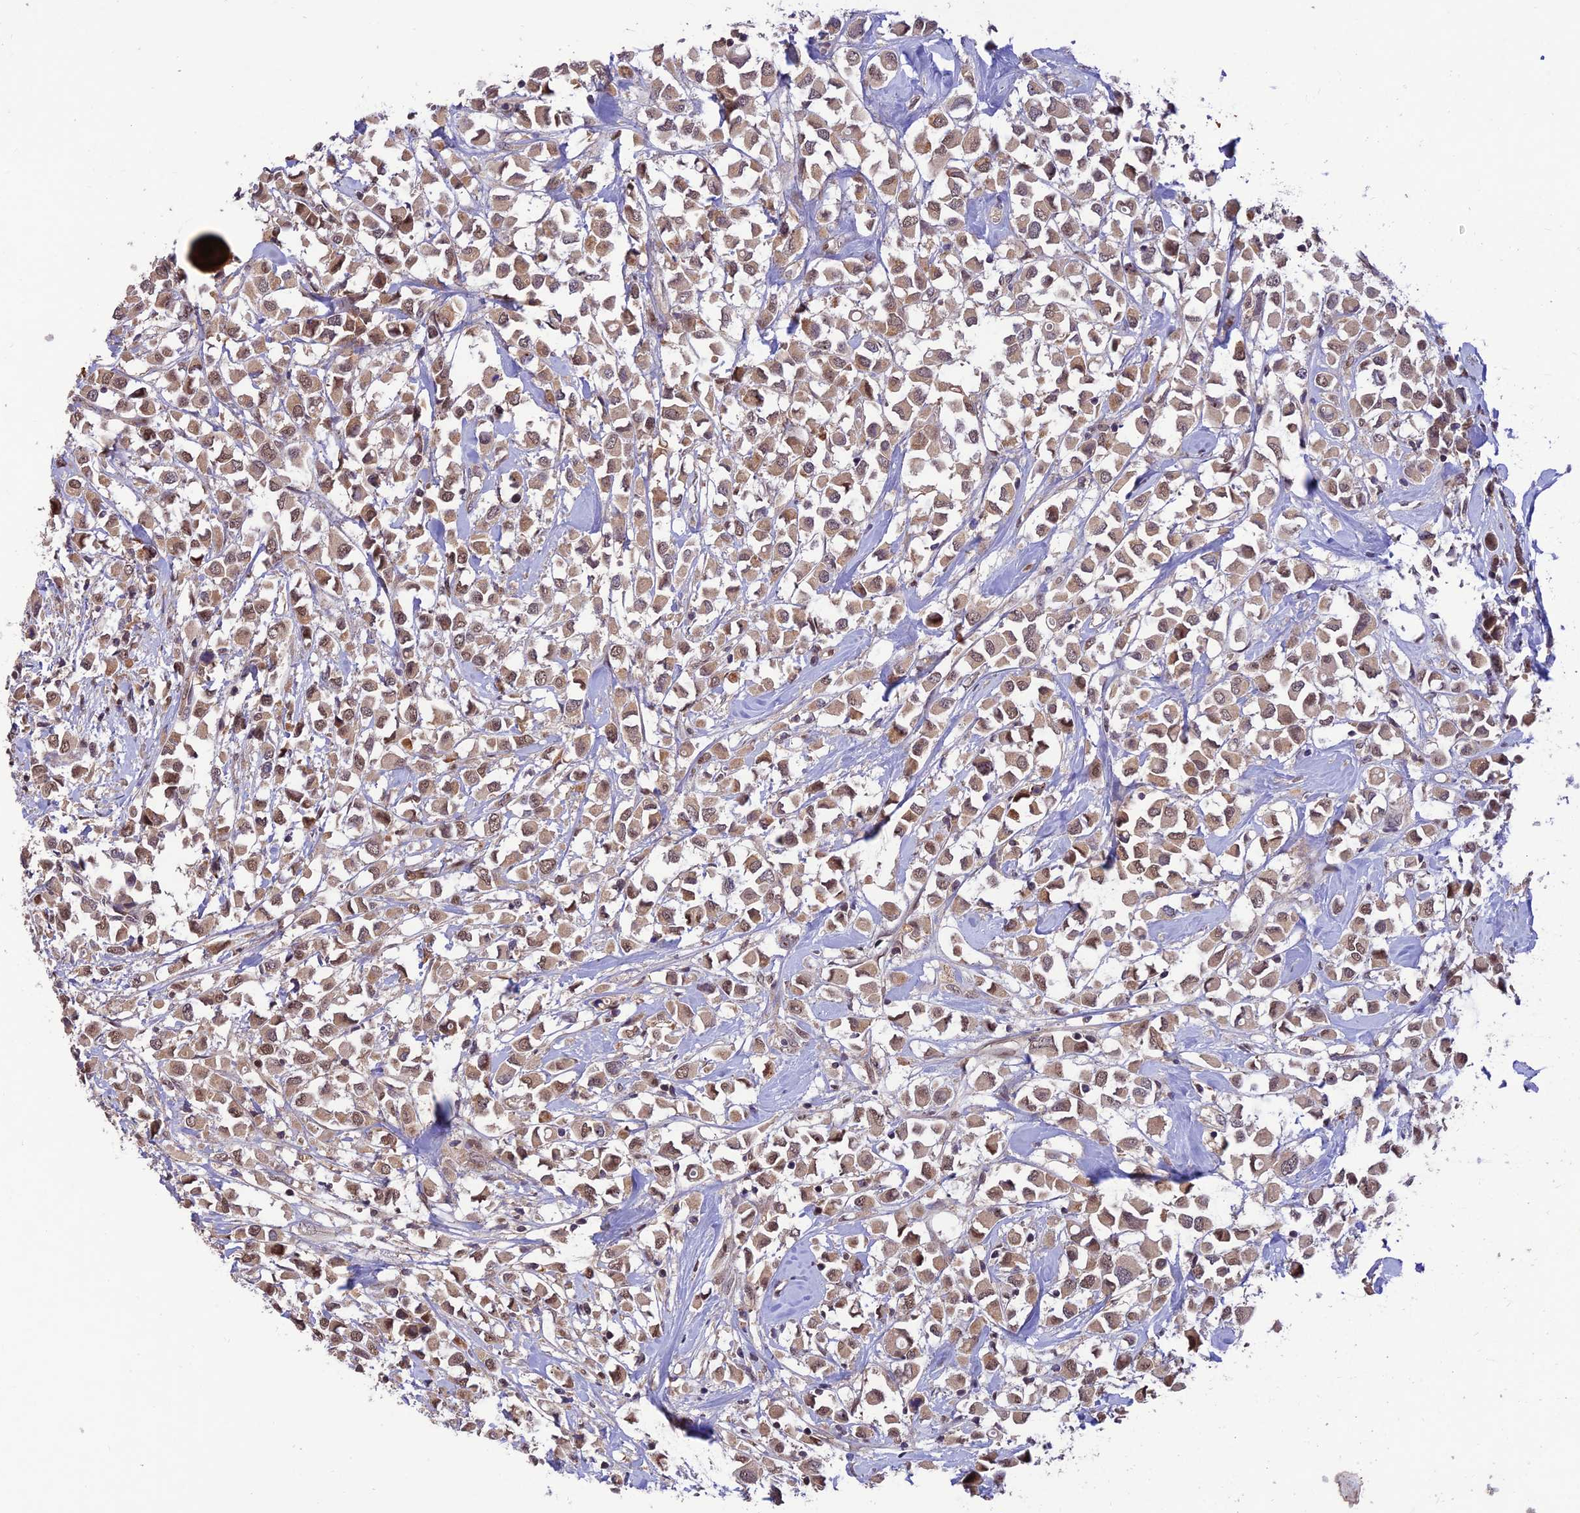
{"staining": {"intensity": "moderate", "quantity": ">75%", "location": "cytoplasmic/membranous,nuclear"}, "tissue": "breast cancer", "cell_type": "Tumor cells", "image_type": "cancer", "snomed": [{"axis": "morphology", "description": "Duct carcinoma"}, {"axis": "topography", "description": "Breast"}], "caption": "Moderate cytoplasmic/membranous and nuclear positivity for a protein is present in approximately >75% of tumor cells of breast cancer (invasive ductal carcinoma) using immunohistochemistry.", "gene": "REV1", "patient": {"sex": "female", "age": 61}}